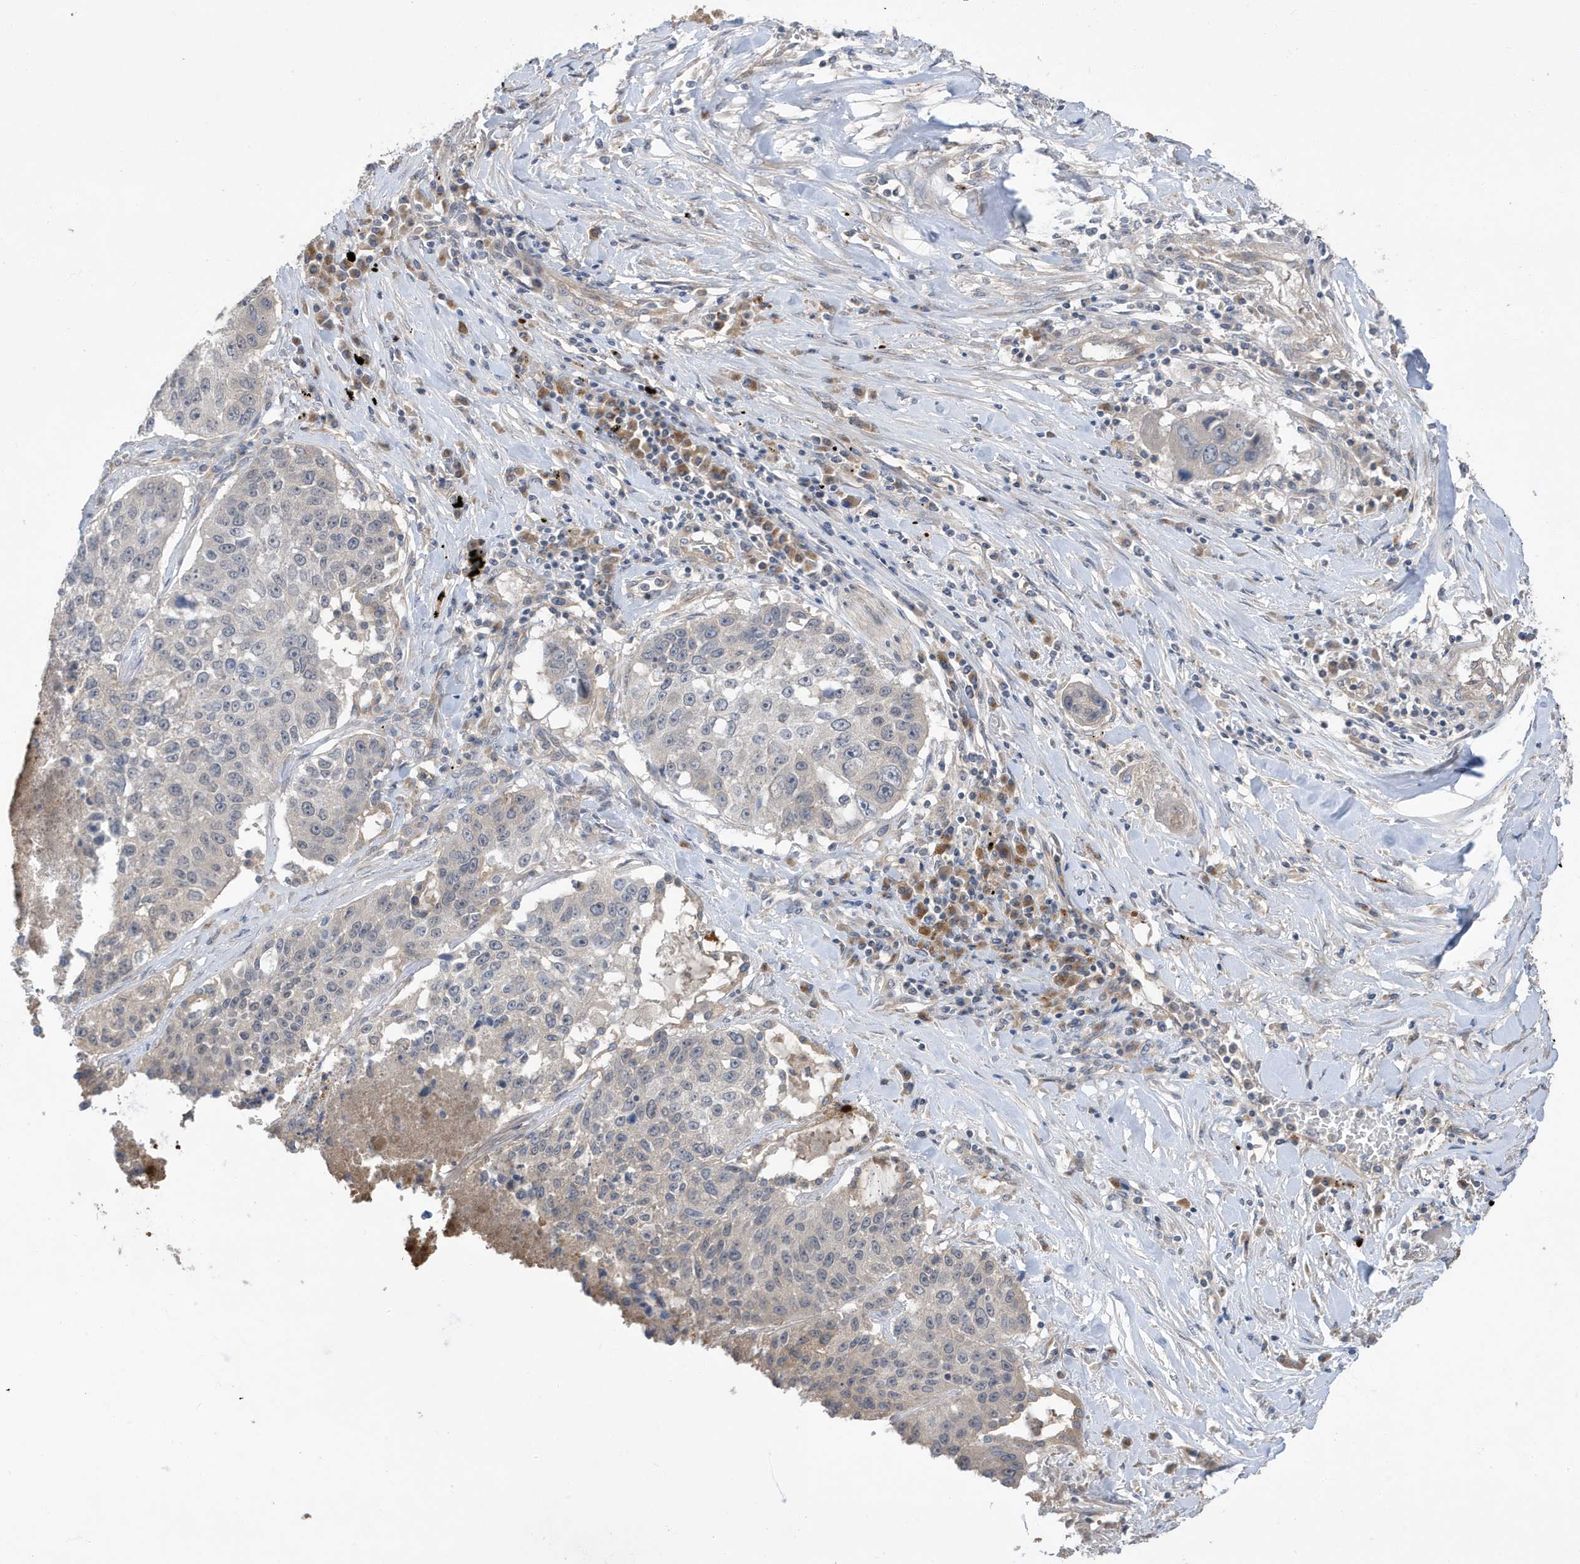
{"staining": {"intensity": "negative", "quantity": "none", "location": "none"}, "tissue": "lung cancer", "cell_type": "Tumor cells", "image_type": "cancer", "snomed": [{"axis": "morphology", "description": "Squamous cell carcinoma, NOS"}, {"axis": "topography", "description": "Lung"}], "caption": "A high-resolution histopathology image shows immunohistochemistry staining of lung squamous cell carcinoma, which reveals no significant staining in tumor cells.", "gene": "LAPTM4A", "patient": {"sex": "male", "age": 61}}